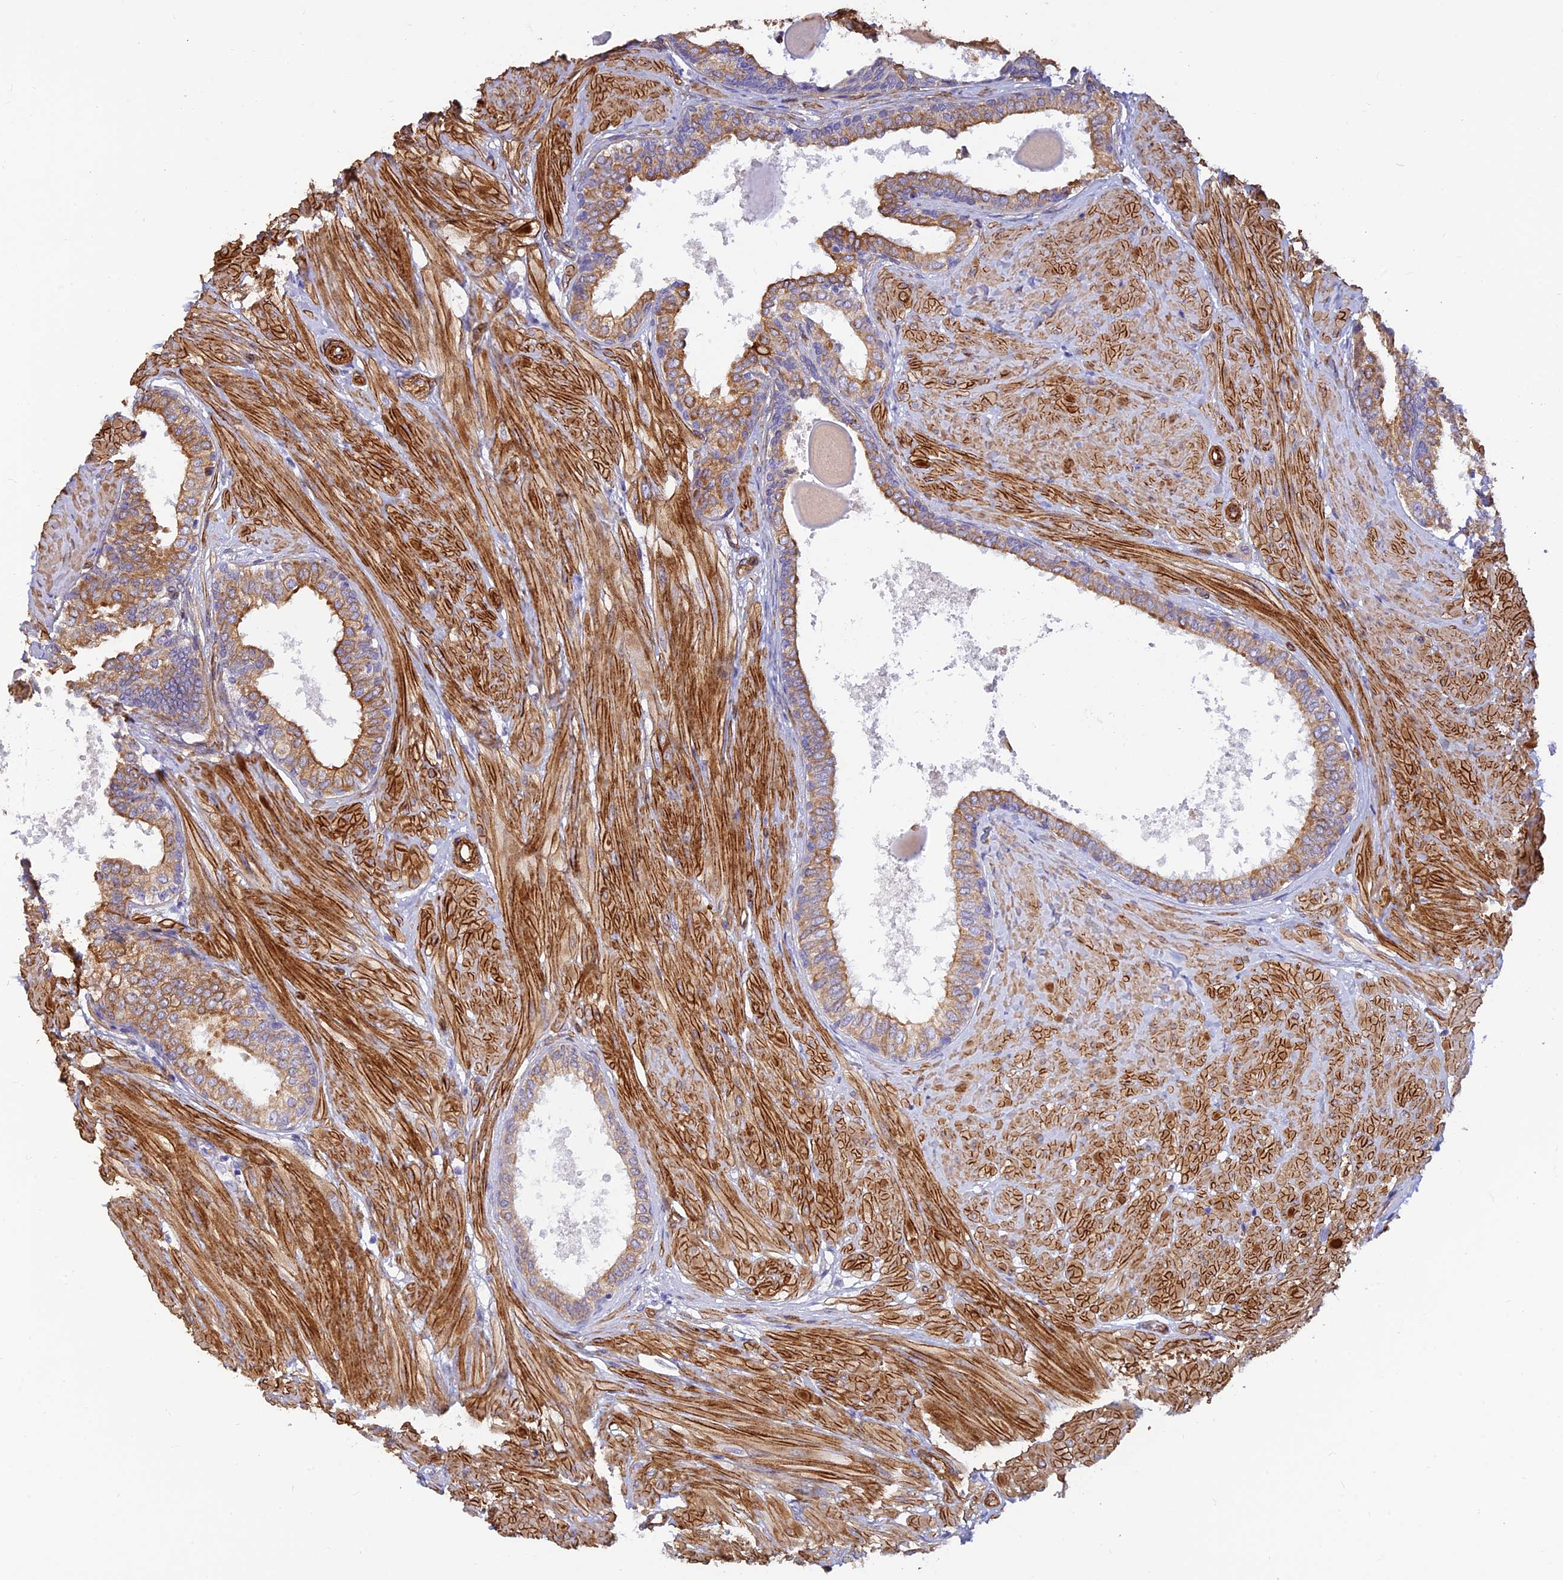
{"staining": {"intensity": "moderate", "quantity": ">75%", "location": "cytoplasmic/membranous"}, "tissue": "prostate", "cell_type": "Glandular cells", "image_type": "normal", "snomed": [{"axis": "morphology", "description": "Normal tissue, NOS"}, {"axis": "topography", "description": "Prostate"}], "caption": "High-magnification brightfield microscopy of normal prostate stained with DAB (3,3'-diaminobenzidine) (brown) and counterstained with hematoxylin (blue). glandular cells exhibit moderate cytoplasmic/membranous positivity is appreciated in approximately>75% of cells.", "gene": "ALDH1L2", "patient": {"sex": "male", "age": 48}}